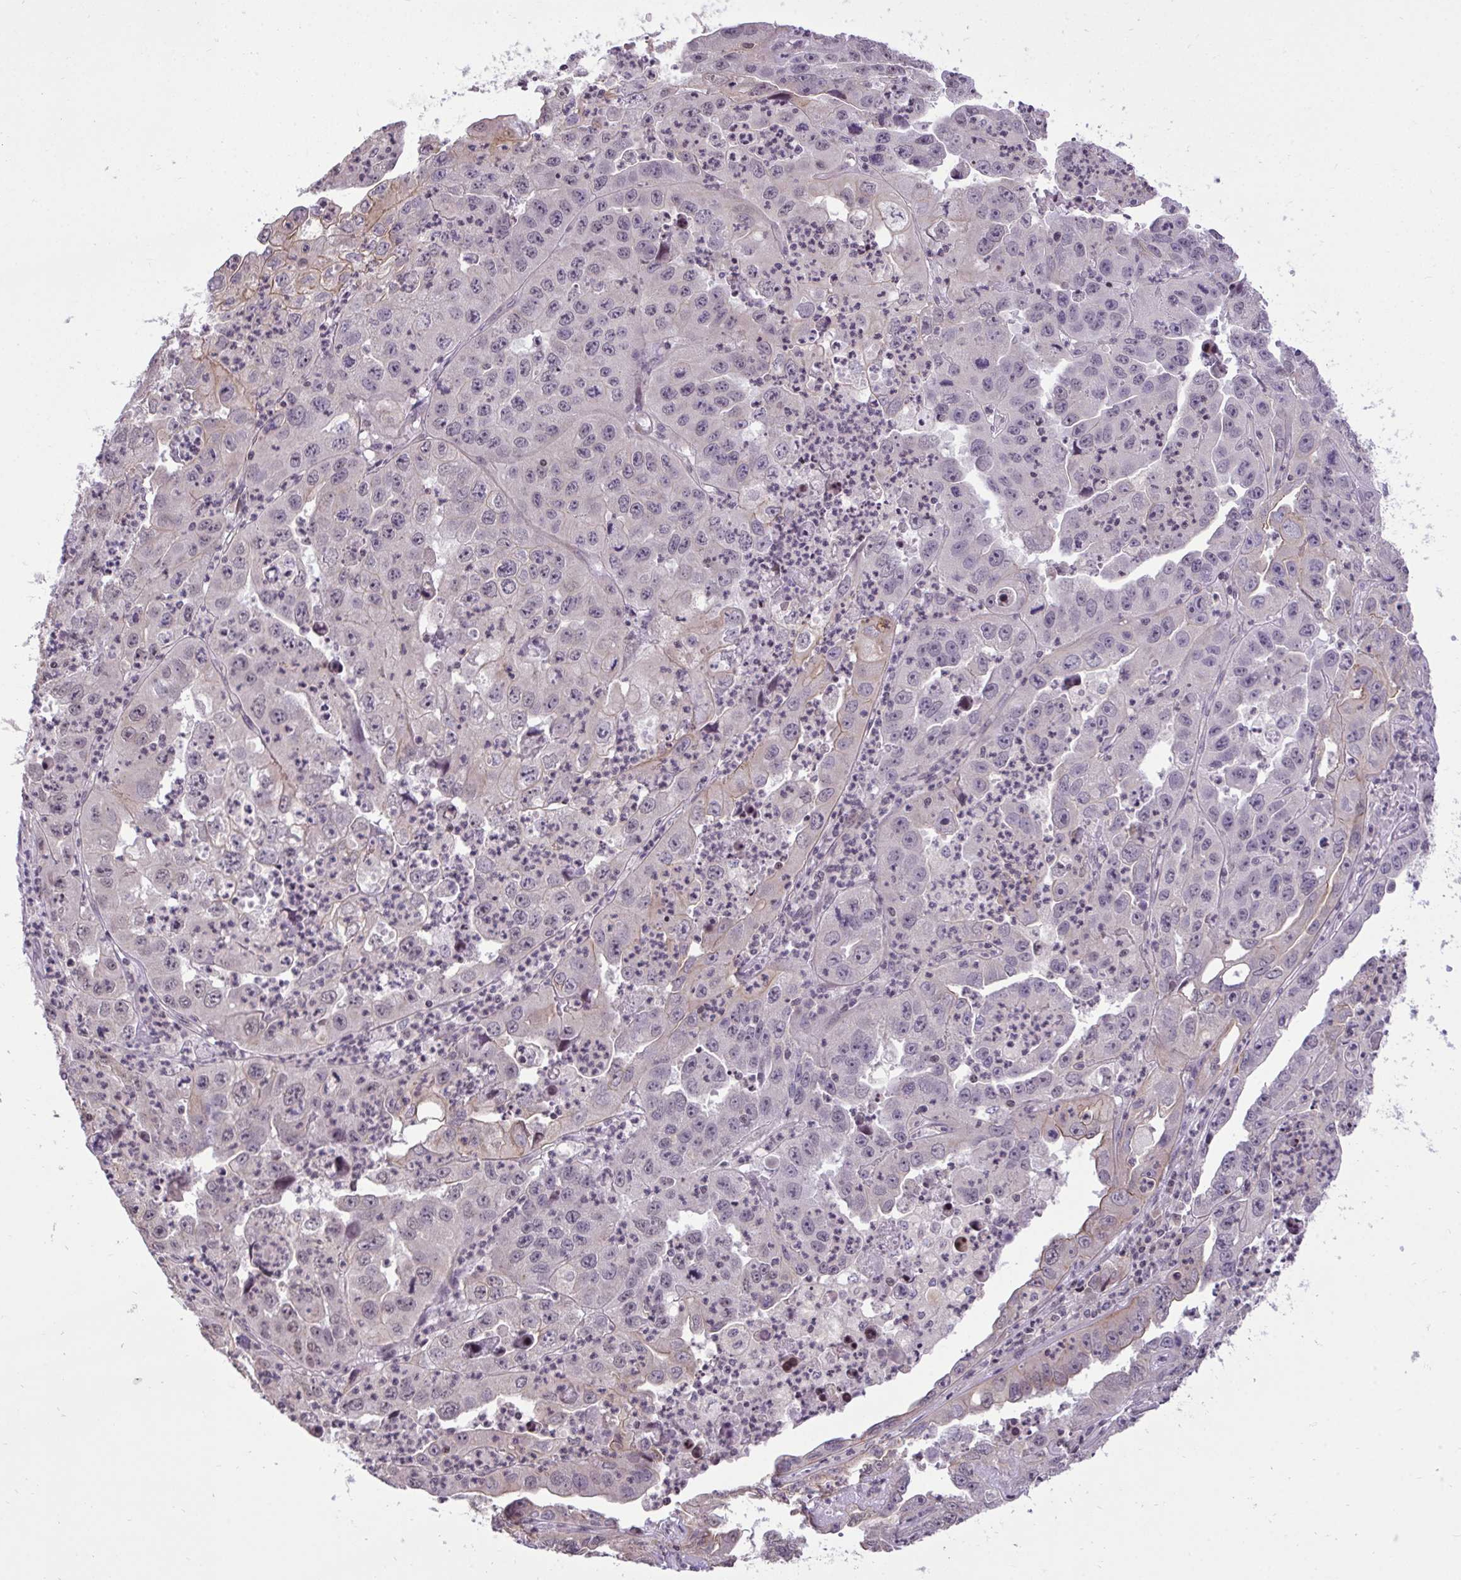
{"staining": {"intensity": "negative", "quantity": "none", "location": "none"}, "tissue": "endometrial cancer", "cell_type": "Tumor cells", "image_type": "cancer", "snomed": [{"axis": "morphology", "description": "Adenocarcinoma, NOS"}, {"axis": "topography", "description": "Uterus"}], "caption": "An immunohistochemistry (IHC) image of endometrial adenocarcinoma is shown. There is no staining in tumor cells of endometrial adenocarcinoma.", "gene": "CYP20A1", "patient": {"sex": "female", "age": 62}}